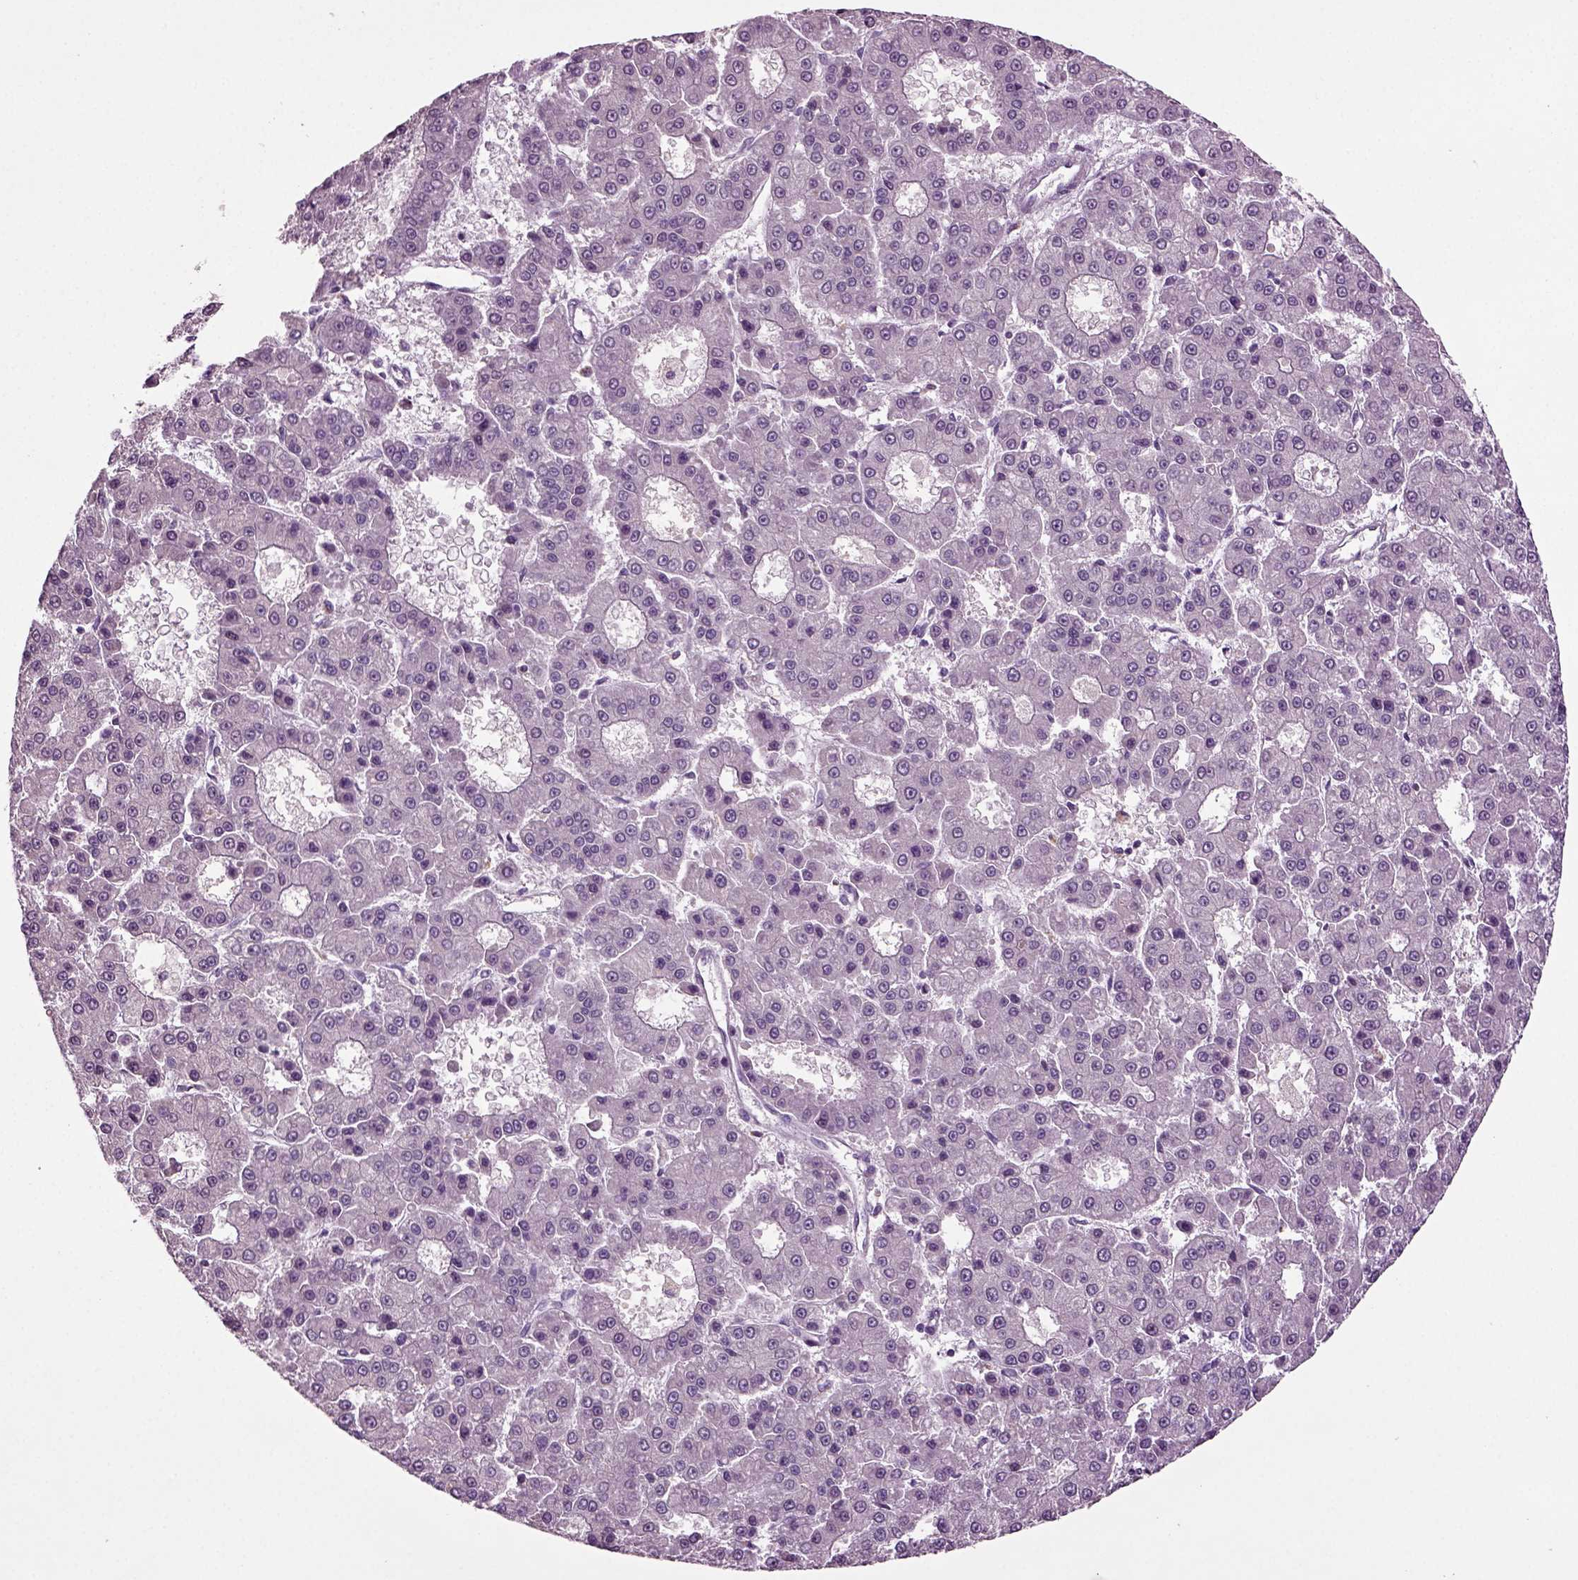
{"staining": {"intensity": "negative", "quantity": "none", "location": "none"}, "tissue": "liver cancer", "cell_type": "Tumor cells", "image_type": "cancer", "snomed": [{"axis": "morphology", "description": "Carcinoma, Hepatocellular, NOS"}, {"axis": "topography", "description": "Liver"}], "caption": "IHC image of human liver hepatocellular carcinoma stained for a protein (brown), which demonstrates no expression in tumor cells. The staining is performed using DAB (3,3'-diaminobenzidine) brown chromogen with nuclei counter-stained in using hematoxylin.", "gene": "SLC17A6", "patient": {"sex": "male", "age": 70}}